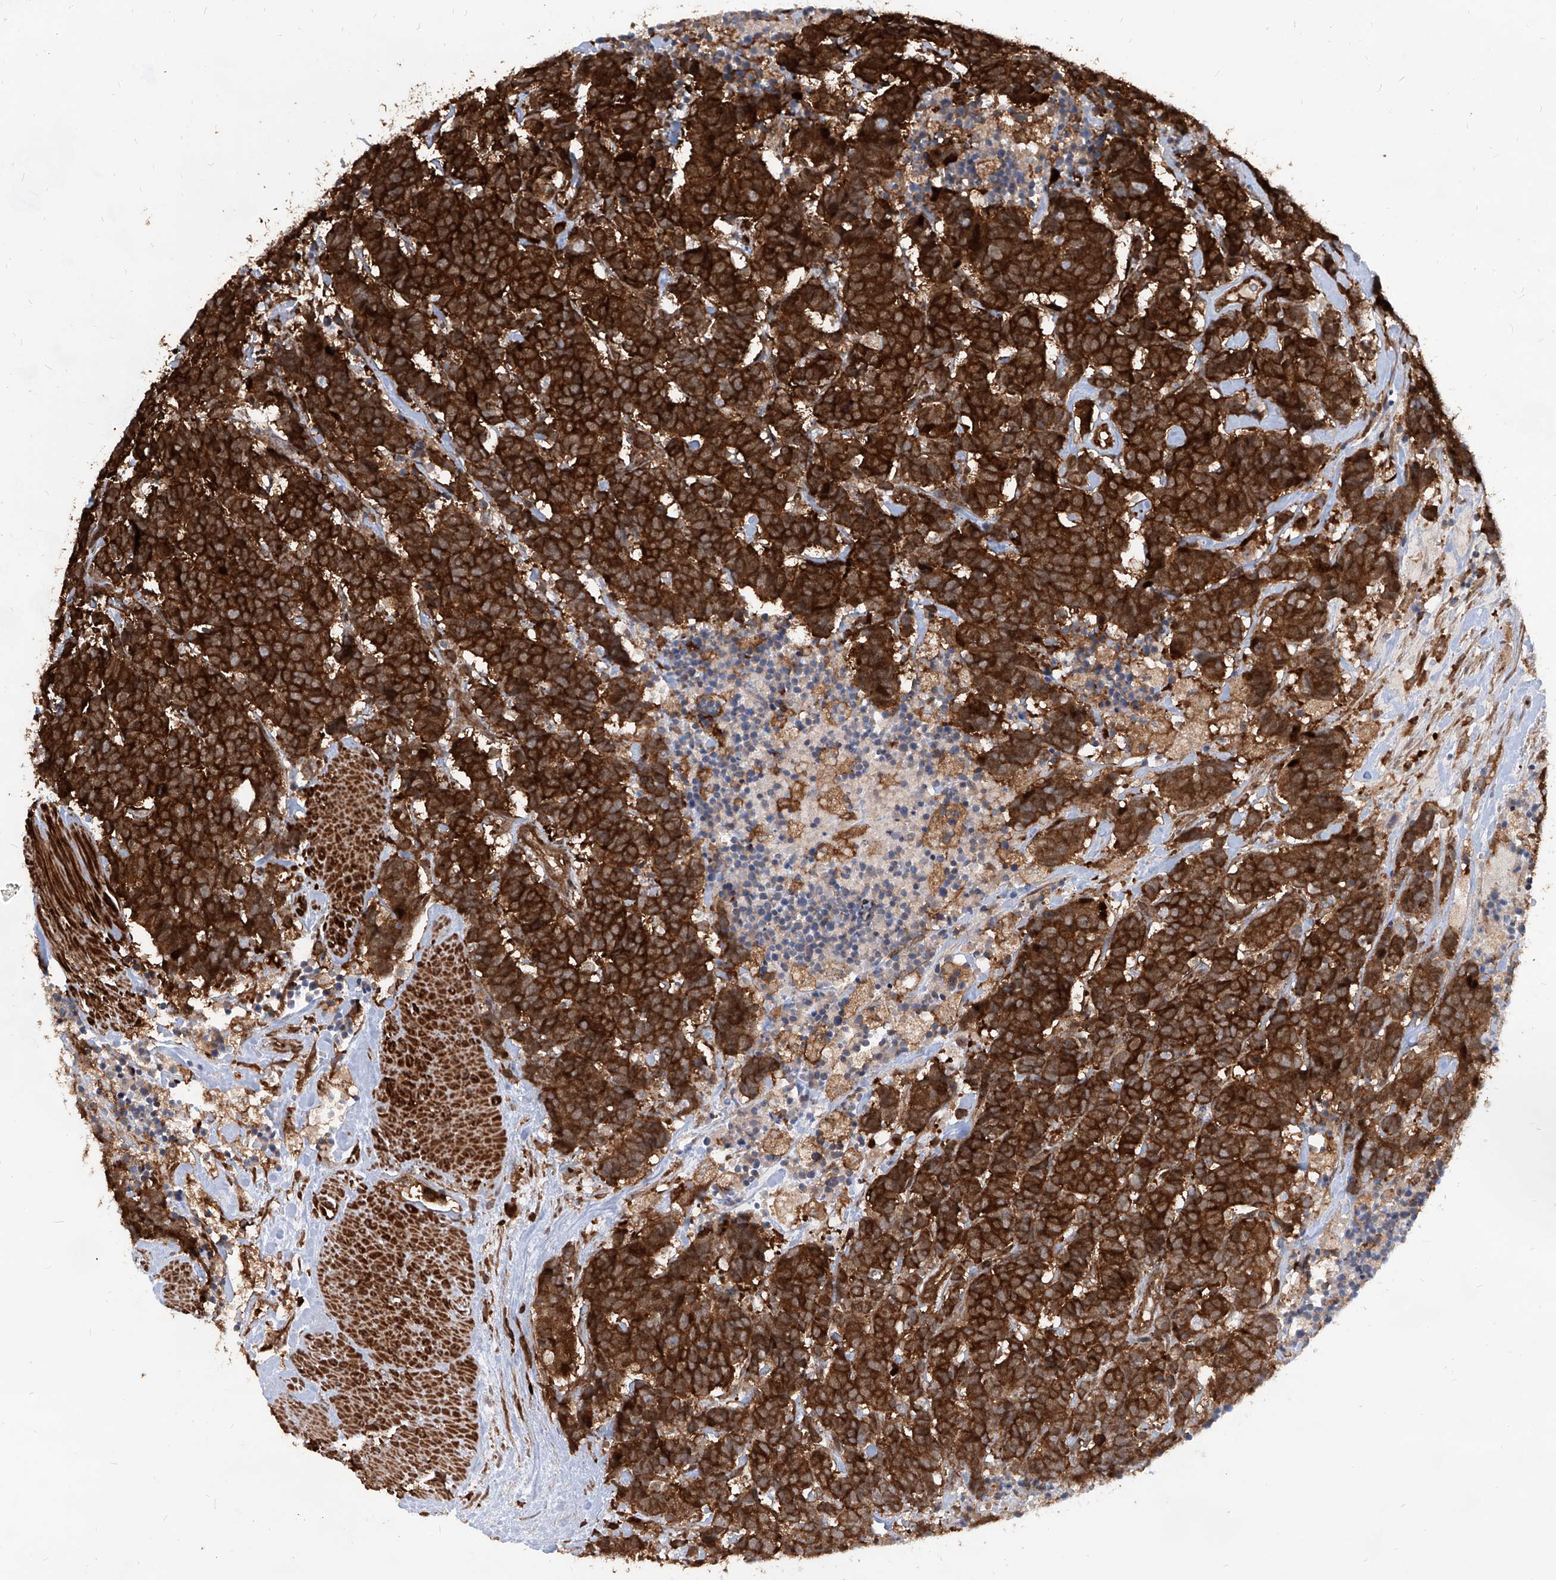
{"staining": {"intensity": "strong", "quantity": ">75%", "location": "cytoplasmic/membranous"}, "tissue": "carcinoid", "cell_type": "Tumor cells", "image_type": "cancer", "snomed": [{"axis": "morphology", "description": "Carcinoma, NOS"}, {"axis": "morphology", "description": "Carcinoid, malignant, NOS"}, {"axis": "topography", "description": "Urinary bladder"}], "caption": "Protein staining of carcinoid tissue shows strong cytoplasmic/membranous positivity in approximately >75% of tumor cells.", "gene": "MAGED2", "patient": {"sex": "male", "age": 57}}